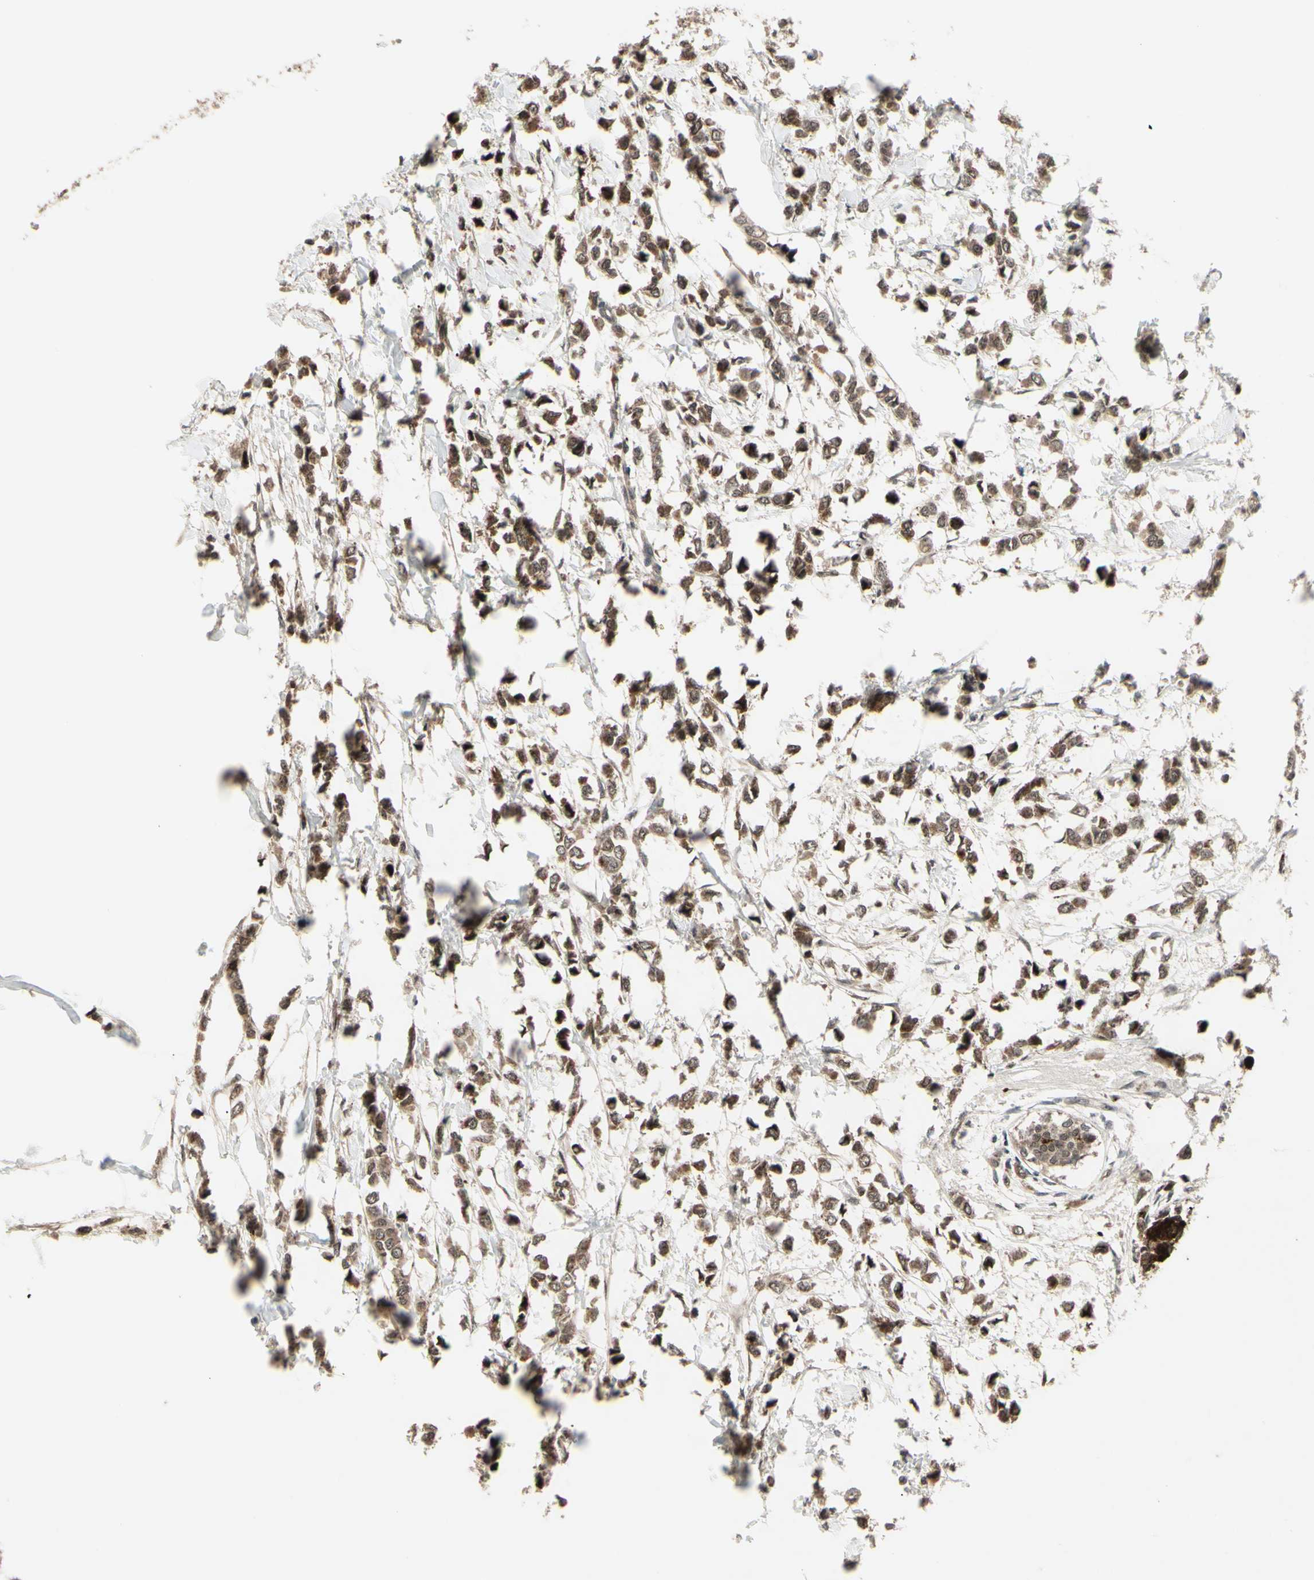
{"staining": {"intensity": "strong", "quantity": ">75%", "location": "cytoplasmic/membranous"}, "tissue": "breast cancer", "cell_type": "Tumor cells", "image_type": "cancer", "snomed": [{"axis": "morphology", "description": "Lobular carcinoma"}, {"axis": "topography", "description": "Breast"}], "caption": "Breast lobular carcinoma stained for a protein reveals strong cytoplasmic/membranous positivity in tumor cells. Immunohistochemistry (ihc) stains the protein of interest in brown and the nuclei are stained blue.", "gene": "MLF2", "patient": {"sex": "female", "age": 51}}